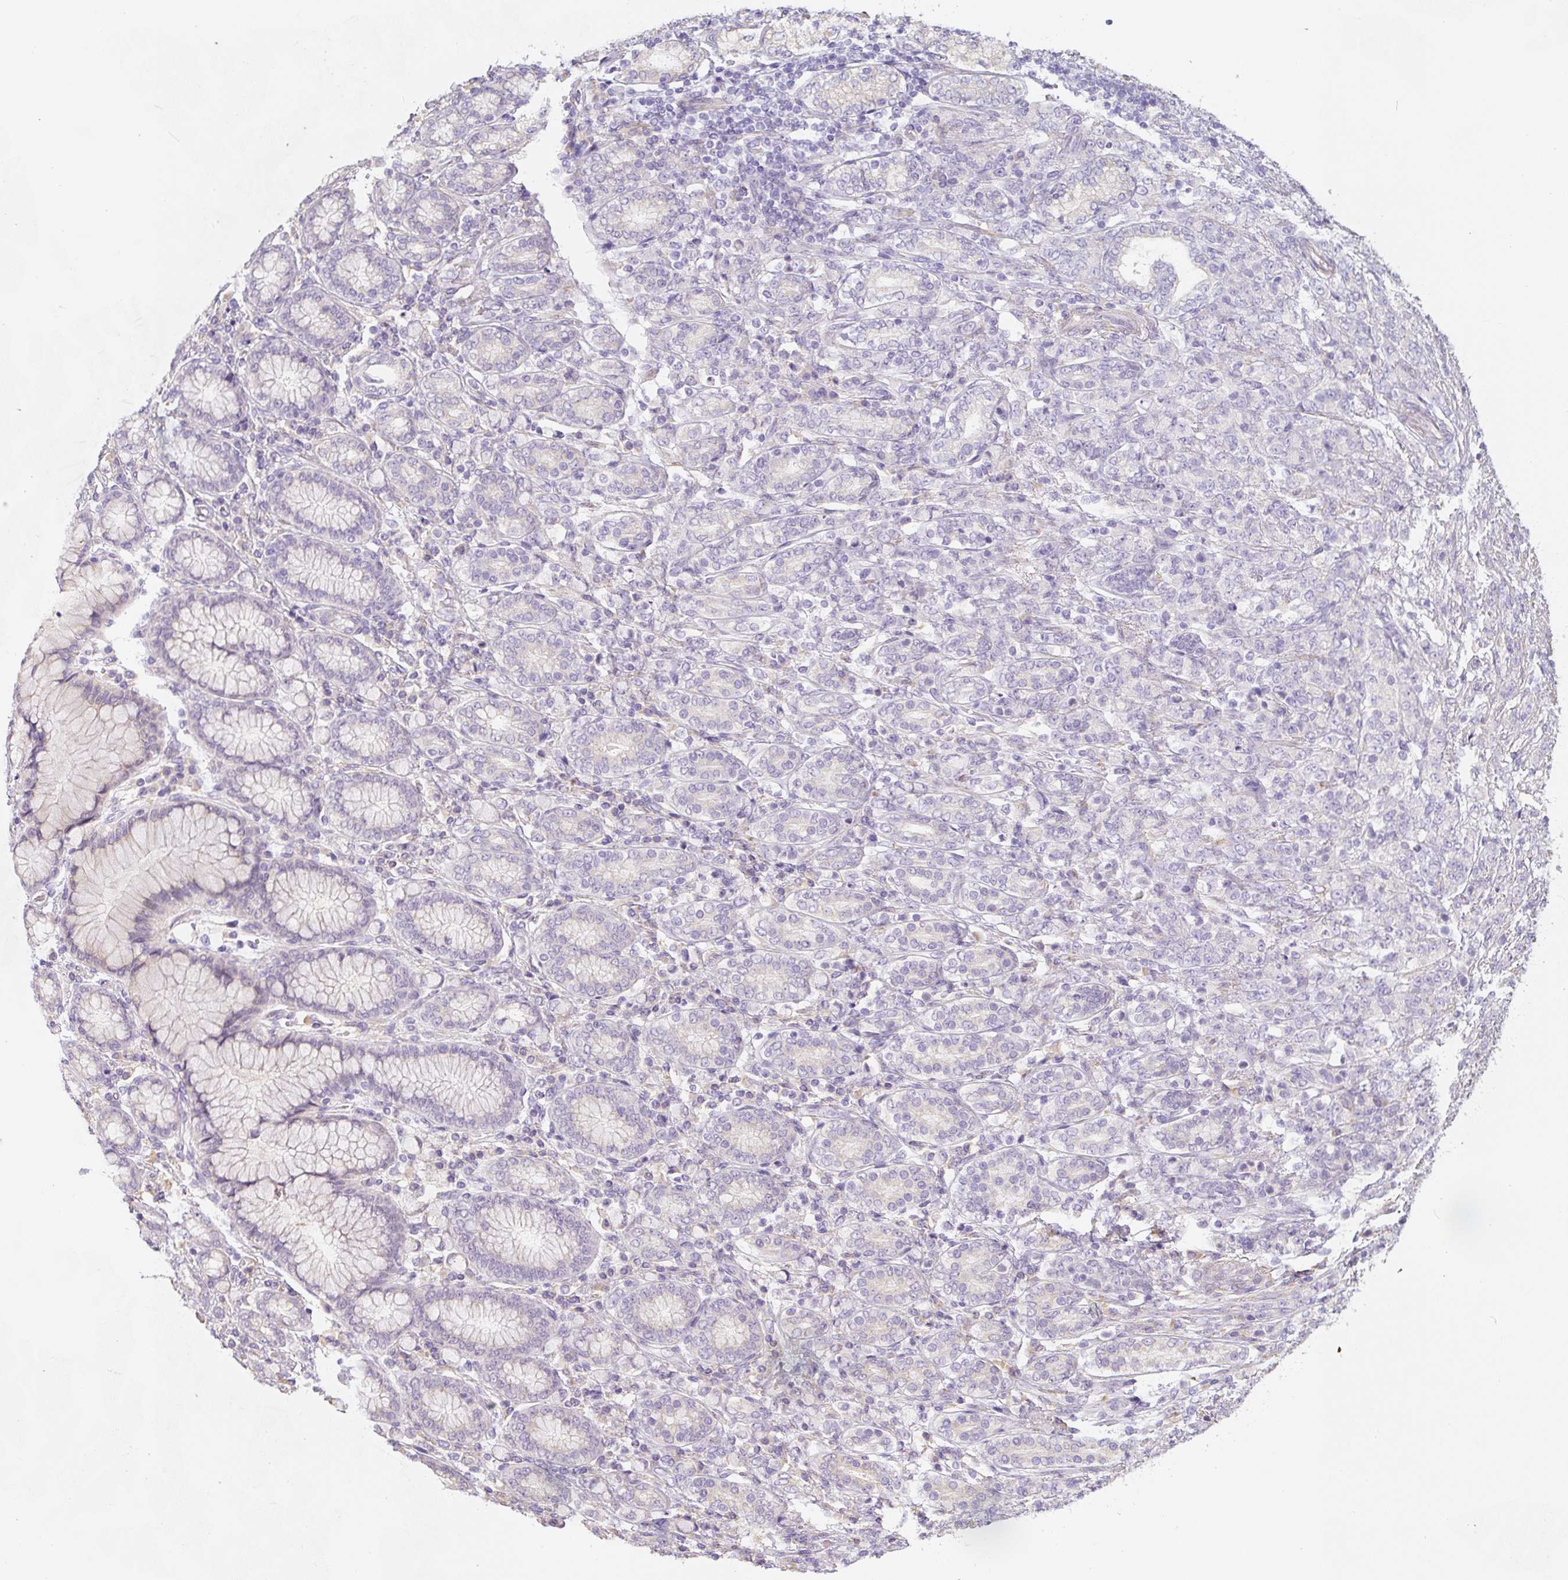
{"staining": {"intensity": "negative", "quantity": "none", "location": "none"}, "tissue": "stomach cancer", "cell_type": "Tumor cells", "image_type": "cancer", "snomed": [{"axis": "morphology", "description": "Adenocarcinoma, NOS"}, {"axis": "topography", "description": "Stomach"}], "caption": "This is an immunohistochemistry (IHC) micrograph of human stomach adenocarcinoma. There is no expression in tumor cells.", "gene": "PWWP3B", "patient": {"sex": "female", "age": 79}}